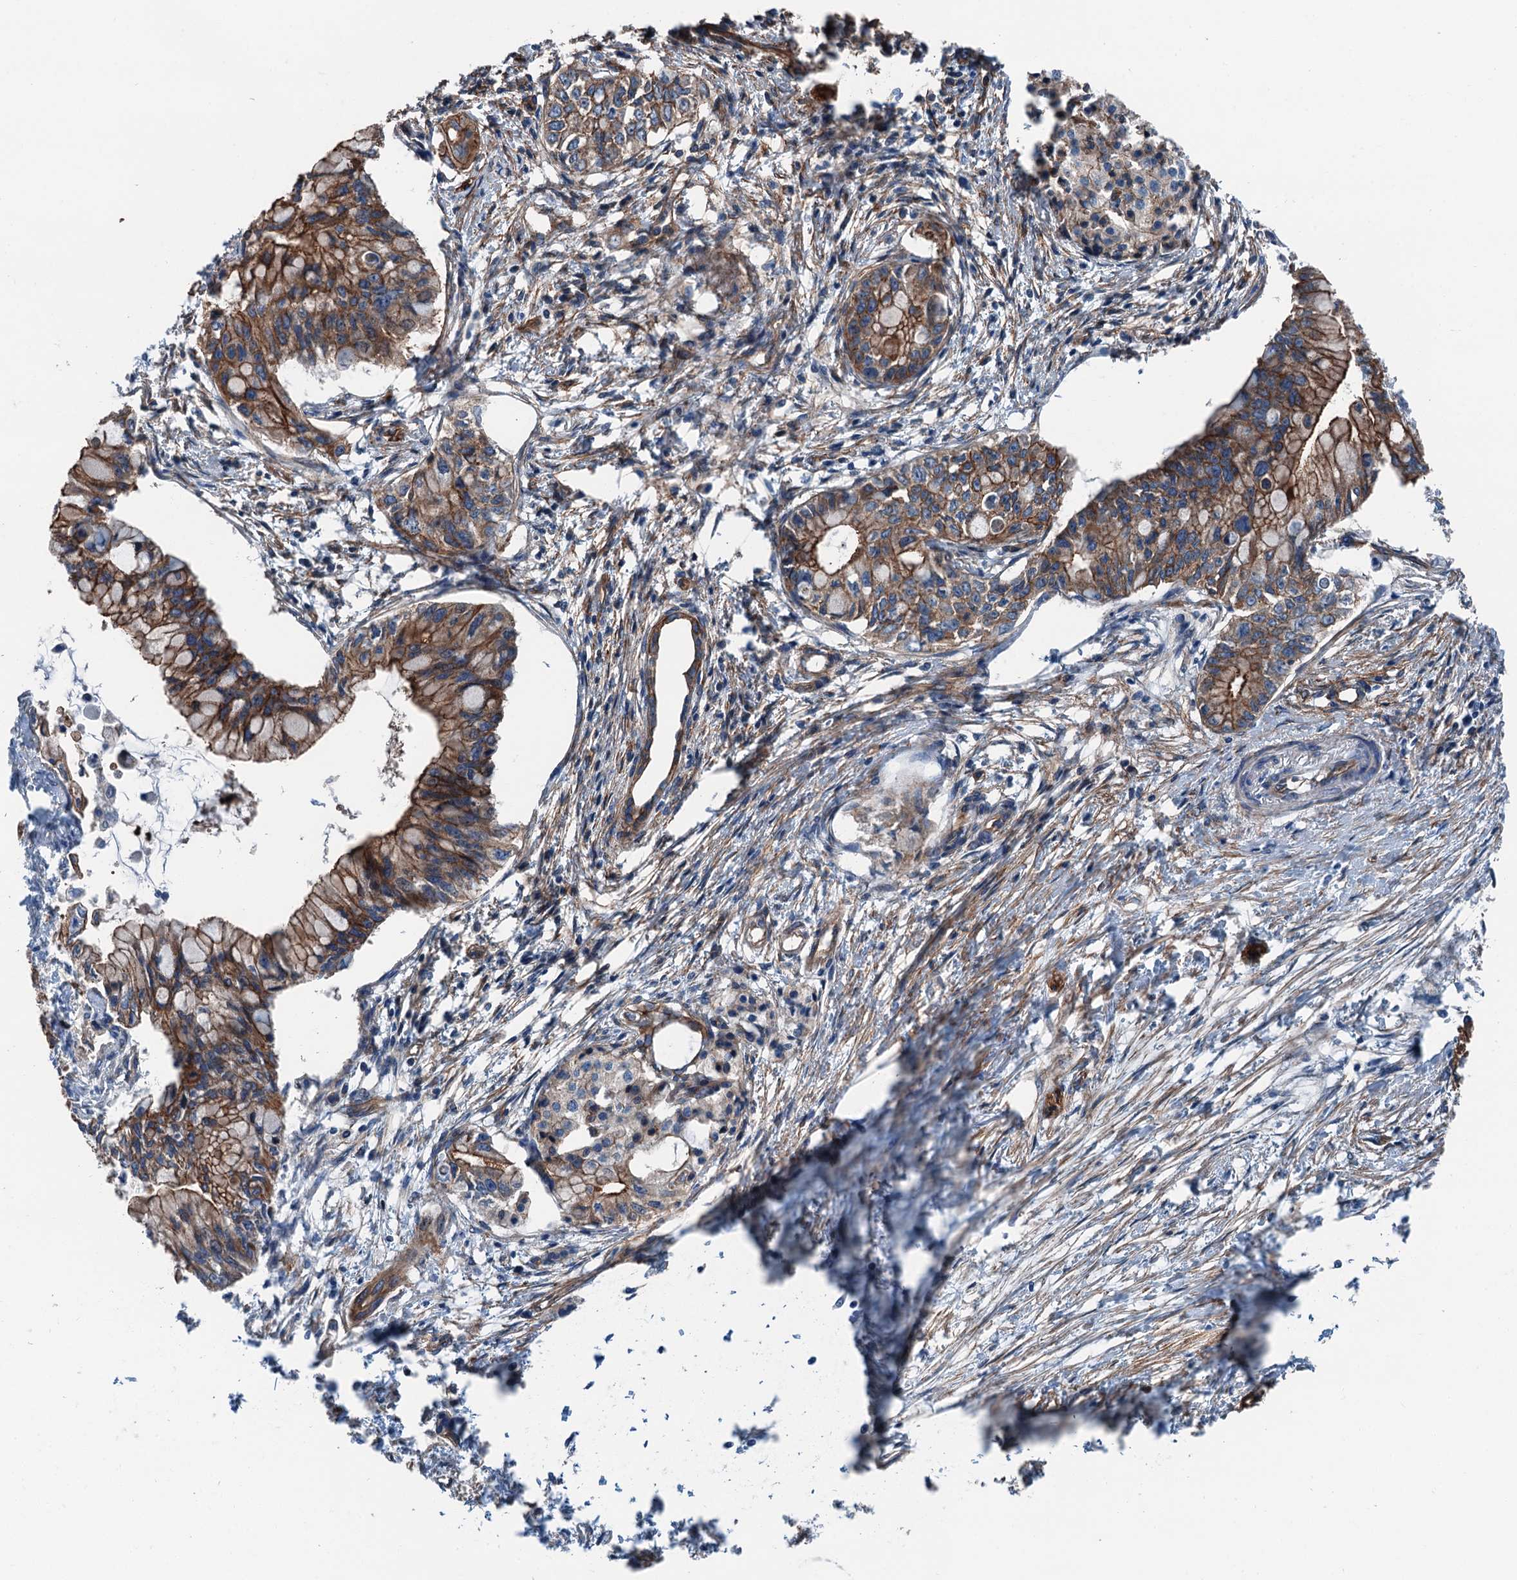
{"staining": {"intensity": "moderate", "quantity": ">75%", "location": "cytoplasmic/membranous"}, "tissue": "pancreatic cancer", "cell_type": "Tumor cells", "image_type": "cancer", "snomed": [{"axis": "morphology", "description": "Adenocarcinoma, NOS"}, {"axis": "topography", "description": "Pancreas"}], "caption": "Immunohistochemical staining of pancreatic cancer shows medium levels of moderate cytoplasmic/membranous protein positivity in about >75% of tumor cells.", "gene": "NMRAL1", "patient": {"sex": "male", "age": 48}}